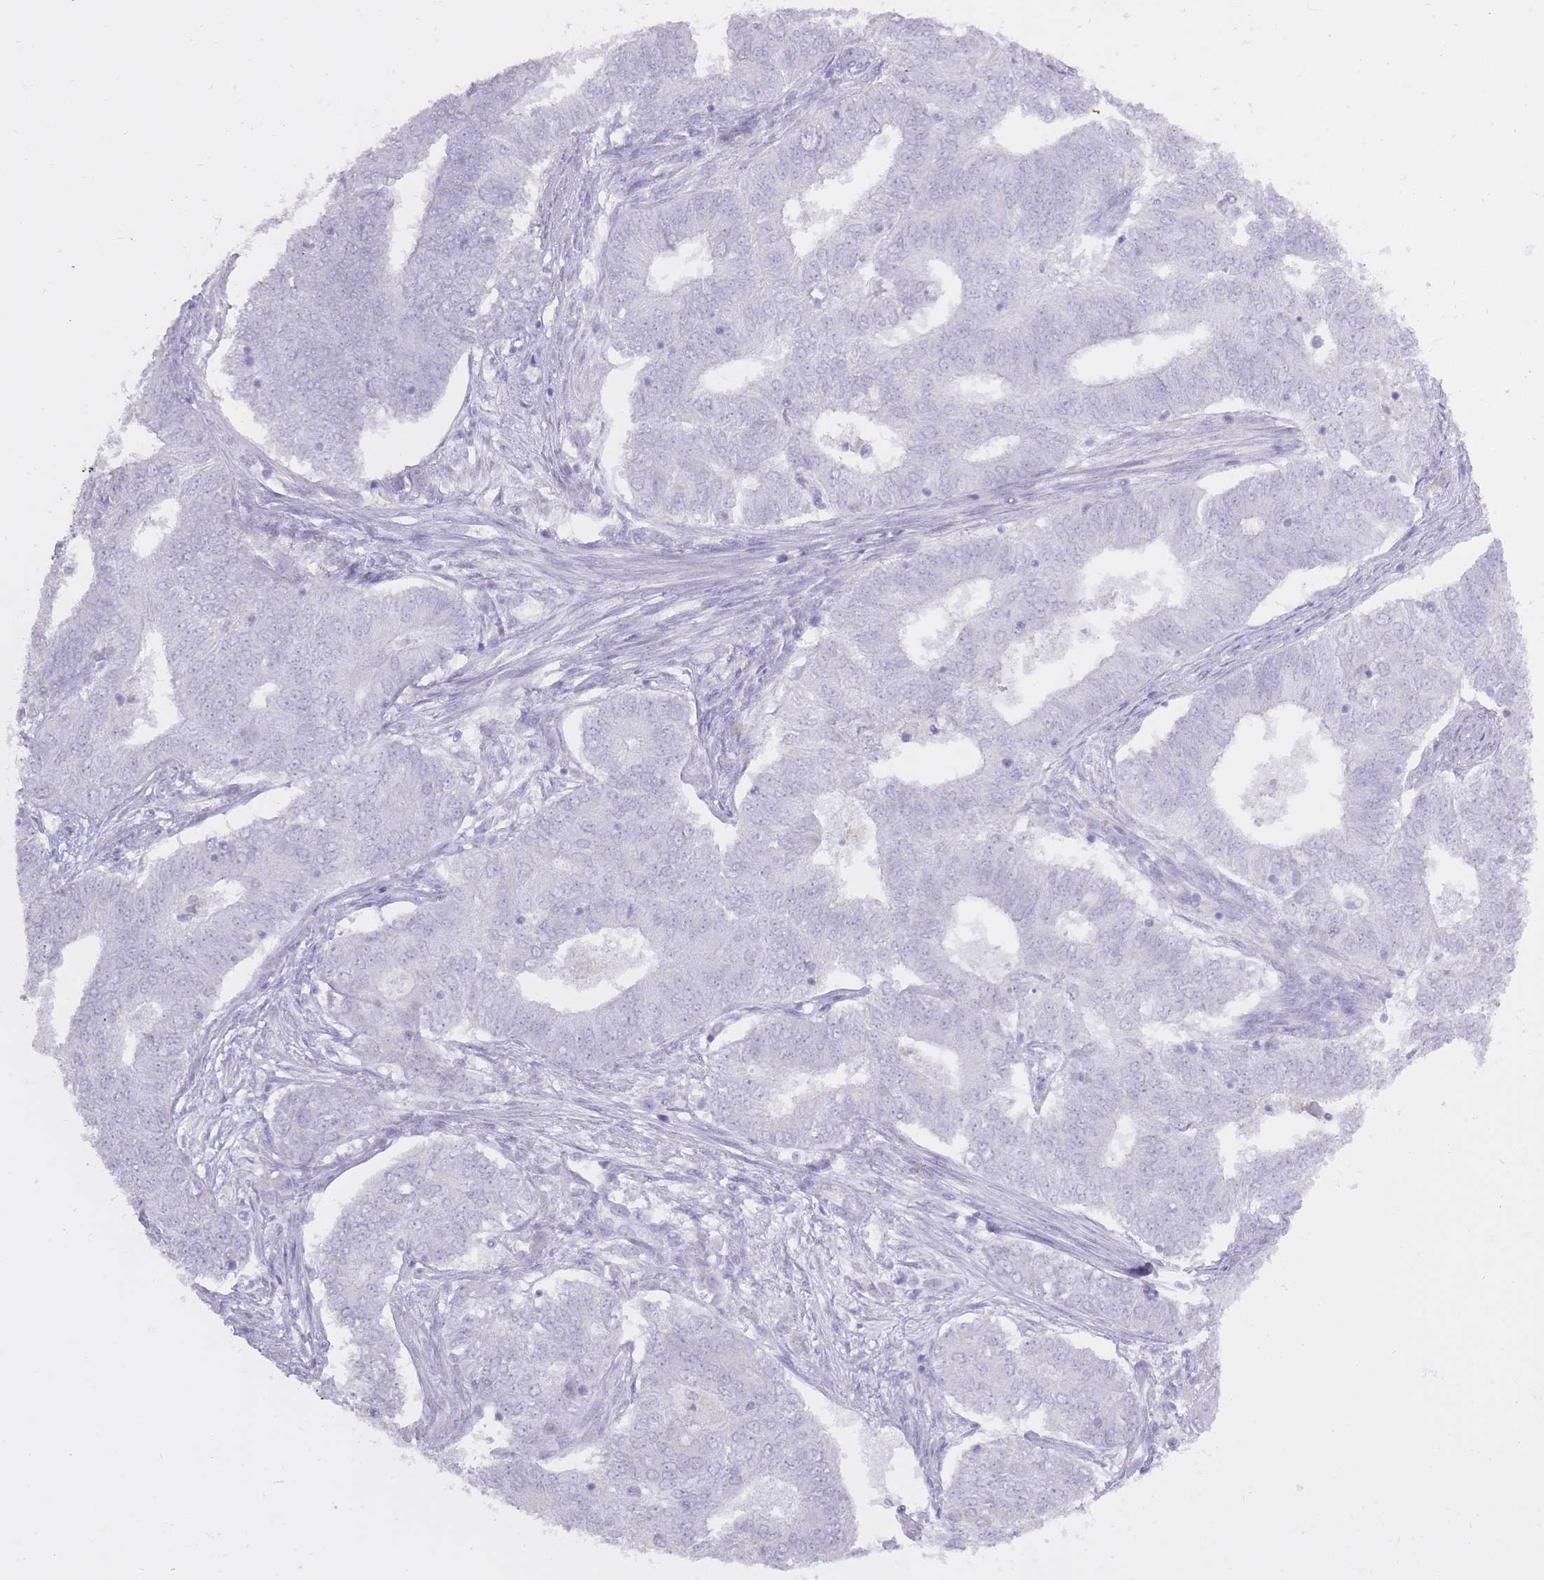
{"staining": {"intensity": "negative", "quantity": "none", "location": "none"}, "tissue": "endometrial cancer", "cell_type": "Tumor cells", "image_type": "cancer", "snomed": [{"axis": "morphology", "description": "Adenocarcinoma, NOS"}, {"axis": "topography", "description": "Endometrium"}], "caption": "Immunohistochemistry photomicrograph of neoplastic tissue: endometrial cancer stained with DAB (3,3'-diaminobenzidine) shows no significant protein staining in tumor cells.", "gene": "BDKRB2", "patient": {"sex": "female", "age": 62}}